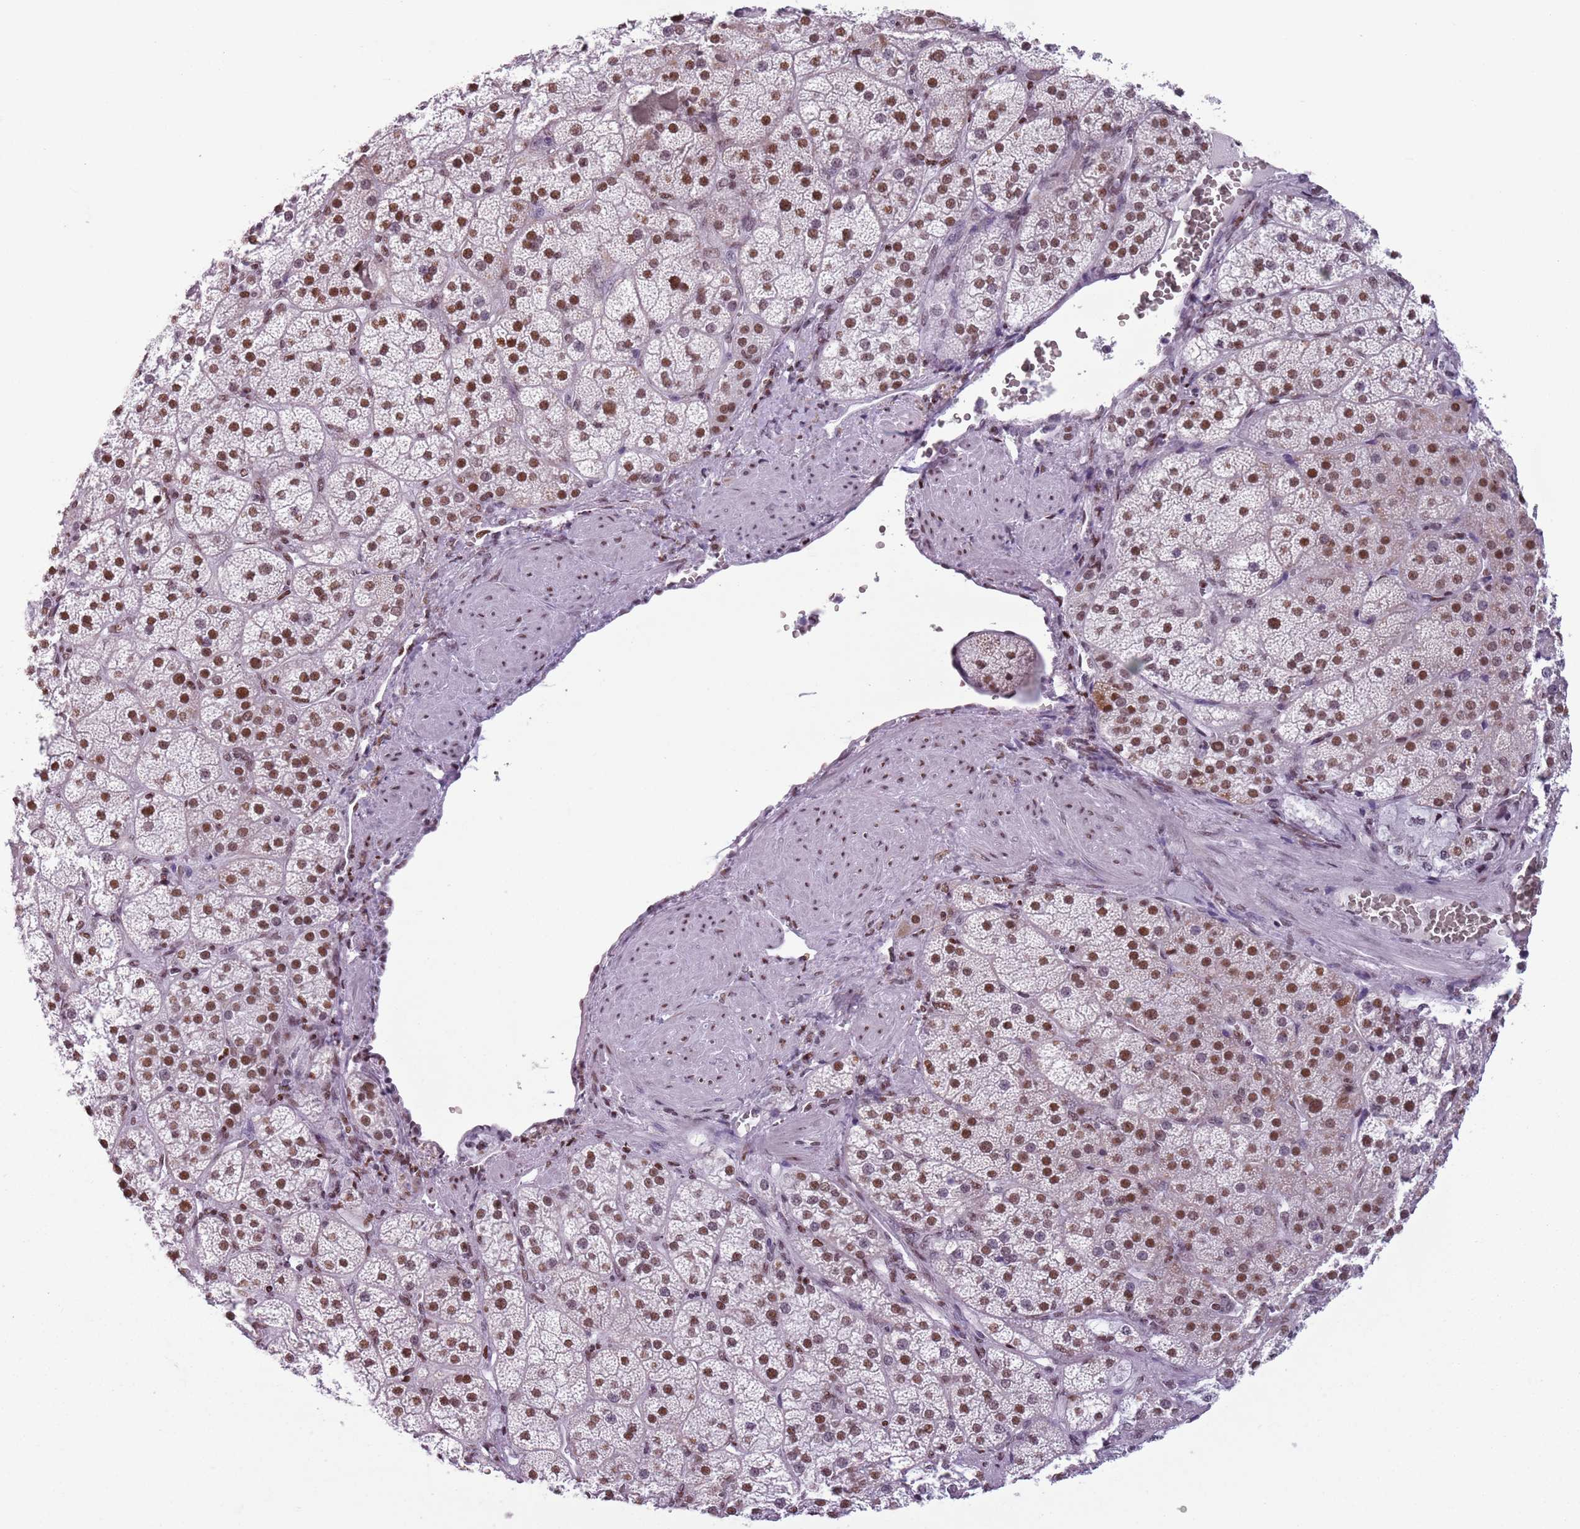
{"staining": {"intensity": "strong", "quantity": ">75%", "location": "nuclear"}, "tissue": "adrenal gland", "cell_type": "Glandular cells", "image_type": "normal", "snomed": [{"axis": "morphology", "description": "Normal tissue, NOS"}, {"axis": "topography", "description": "Adrenal gland"}], "caption": "Glandular cells demonstrate high levels of strong nuclear positivity in approximately >75% of cells in normal adrenal gland.", "gene": "FAM104B", "patient": {"sex": "male", "age": 57}}